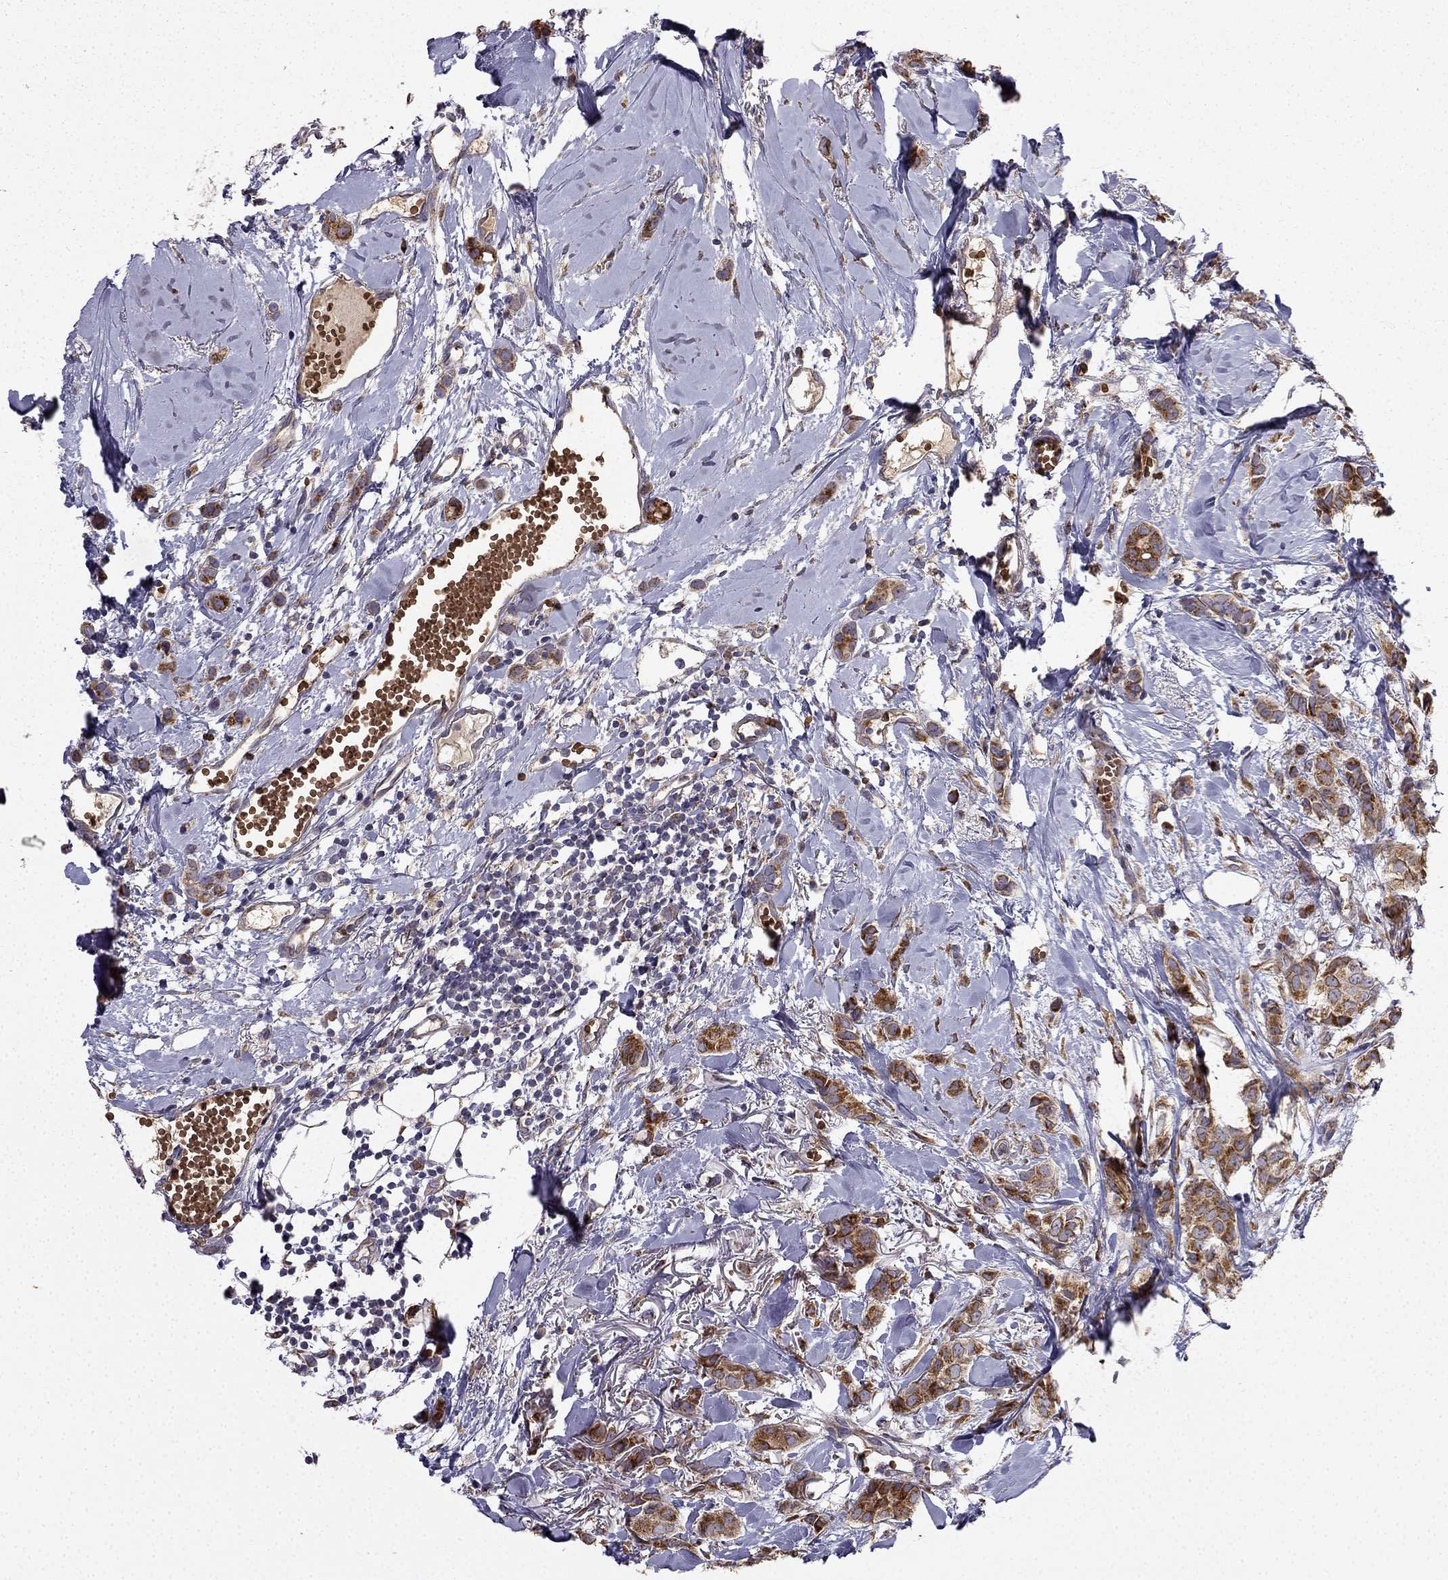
{"staining": {"intensity": "strong", "quantity": ">75%", "location": "cytoplasmic/membranous"}, "tissue": "breast cancer", "cell_type": "Tumor cells", "image_type": "cancer", "snomed": [{"axis": "morphology", "description": "Duct carcinoma"}, {"axis": "topography", "description": "Breast"}], "caption": "Immunohistochemistry (IHC) staining of breast cancer, which reveals high levels of strong cytoplasmic/membranous expression in approximately >75% of tumor cells indicating strong cytoplasmic/membranous protein expression. The staining was performed using DAB (brown) for protein detection and nuclei were counterstained in hematoxylin (blue).", "gene": "B4GALT7", "patient": {"sex": "female", "age": 85}}